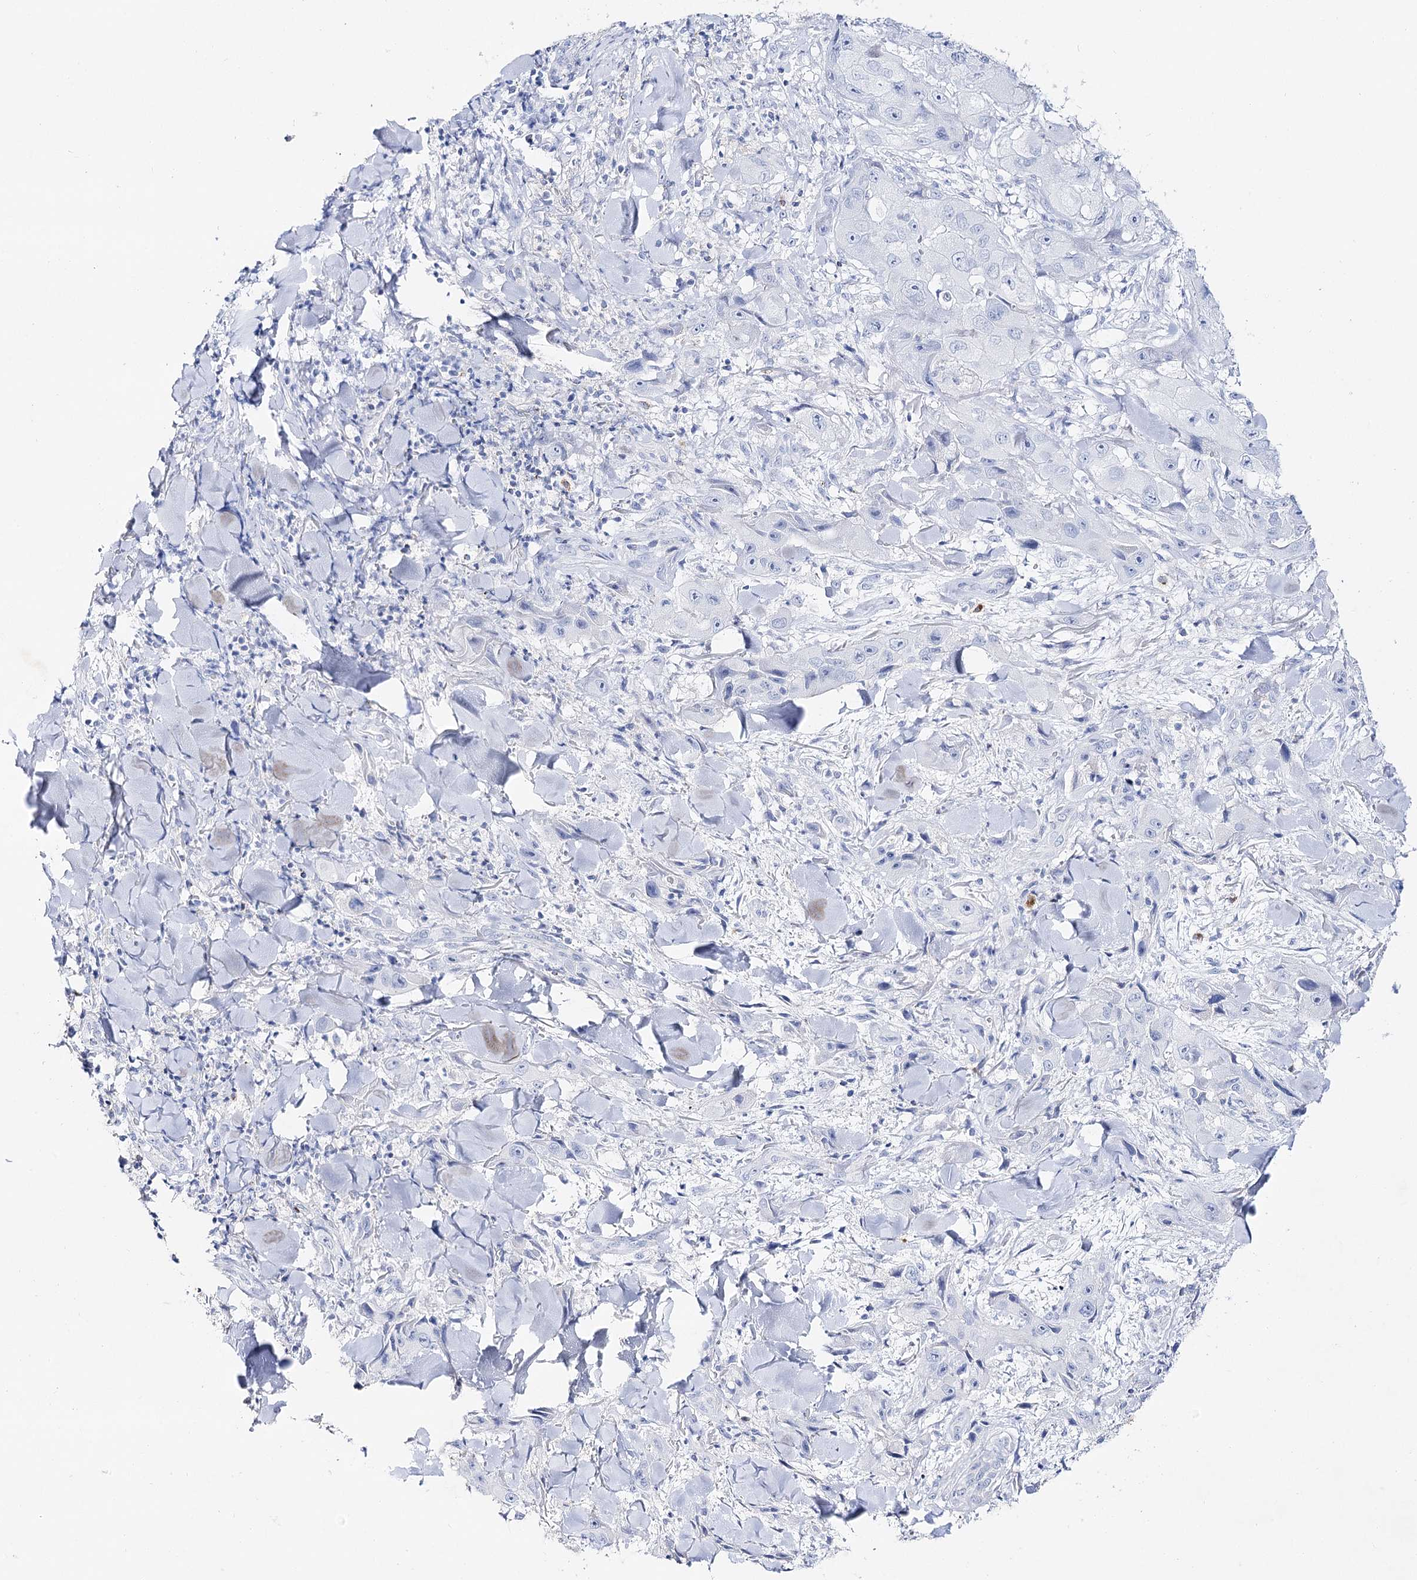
{"staining": {"intensity": "negative", "quantity": "none", "location": "none"}, "tissue": "skin cancer", "cell_type": "Tumor cells", "image_type": "cancer", "snomed": [{"axis": "morphology", "description": "Squamous cell carcinoma, NOS"}, {"axis": "topography", "description": "Skin"}, {"axis": "topography", "description": "Subcutis"}], "caption": "Immunohistochemistry image of human skin cancer (squamous cell carcinoma) stained for a protein (brown), which exhibits no expression in tumor cells.", "gene": "SLC3A1", "patient": {"sex": "male", "age": 73}}